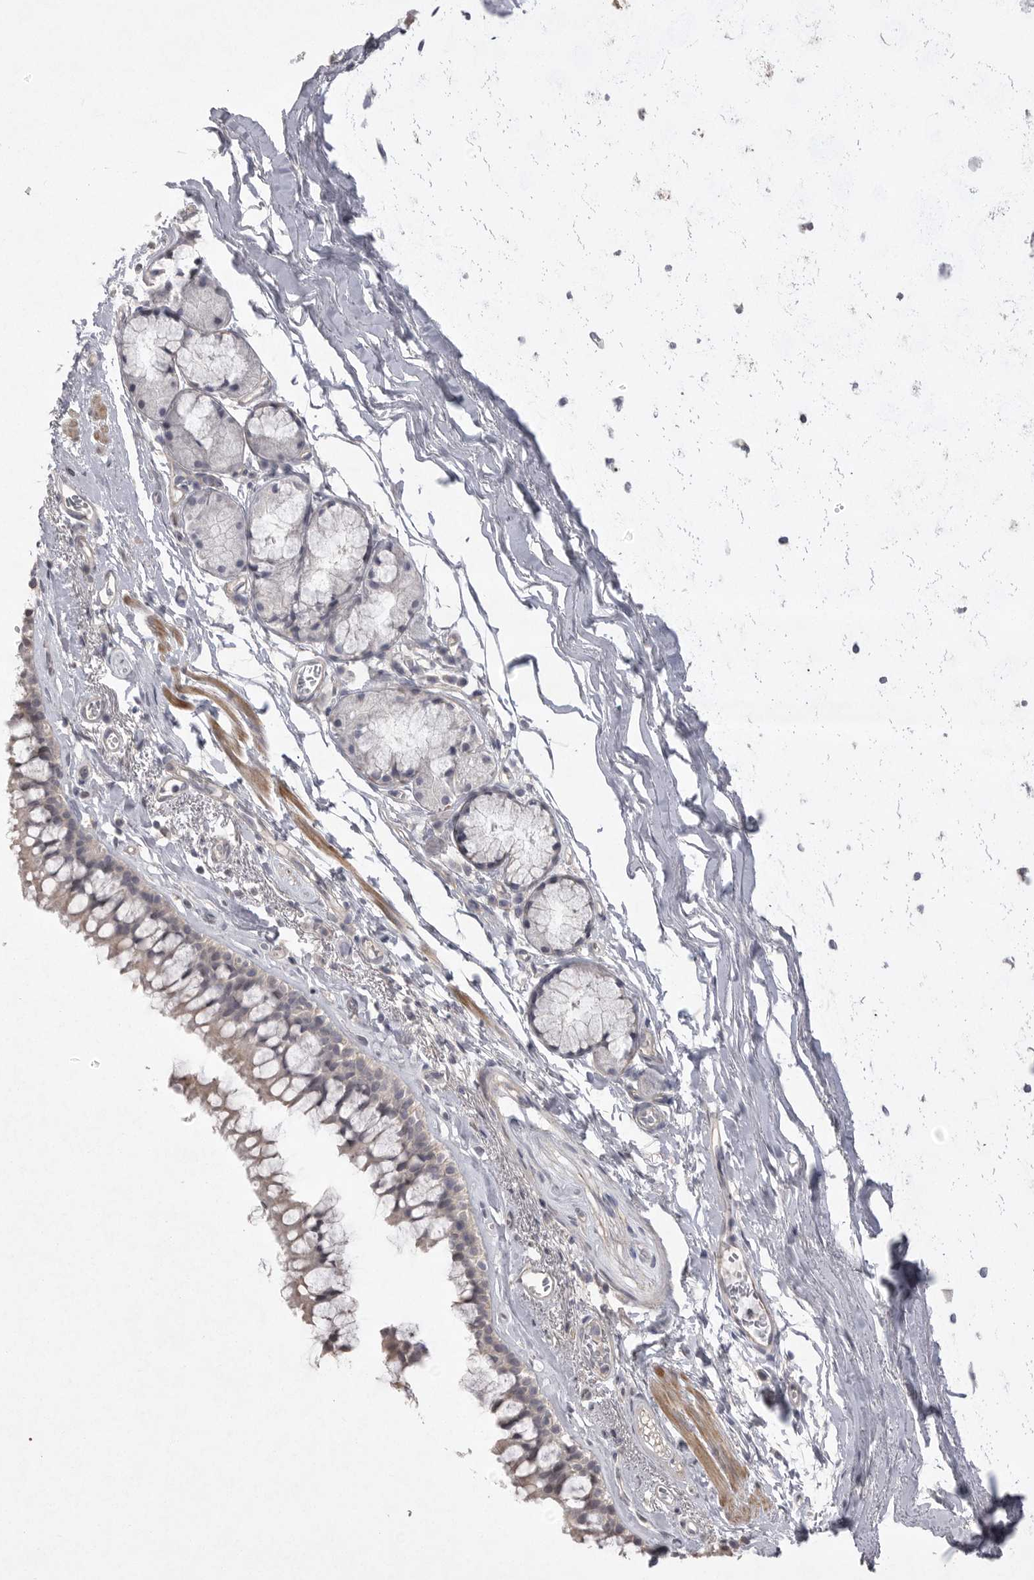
{"staining": {"intensity": "weak", "quantity": "<25%", "location": "cytoplasmic/membranous"}, "tissue": "bronchus", "cell_type": "Respiratory epithelial cells", "image_type": "normal", "snomed": [{"axis": "morphology", "description": "Normal tissue, NOS"}, {"axis": "morphology", "description": "Inflammation, NOS"}, {"axis": "topography", "description": "Cartilage tissue"}, {"axis": "topography", "description": "Bronchus"}, {"axis": "topography", "description": "Lung"}], "caption": "Respiratory epithelial cells show no significant protein expression in normal bronchus.", "gene": "VANGL2", "patient": {"sex": "female", "age": 64}}